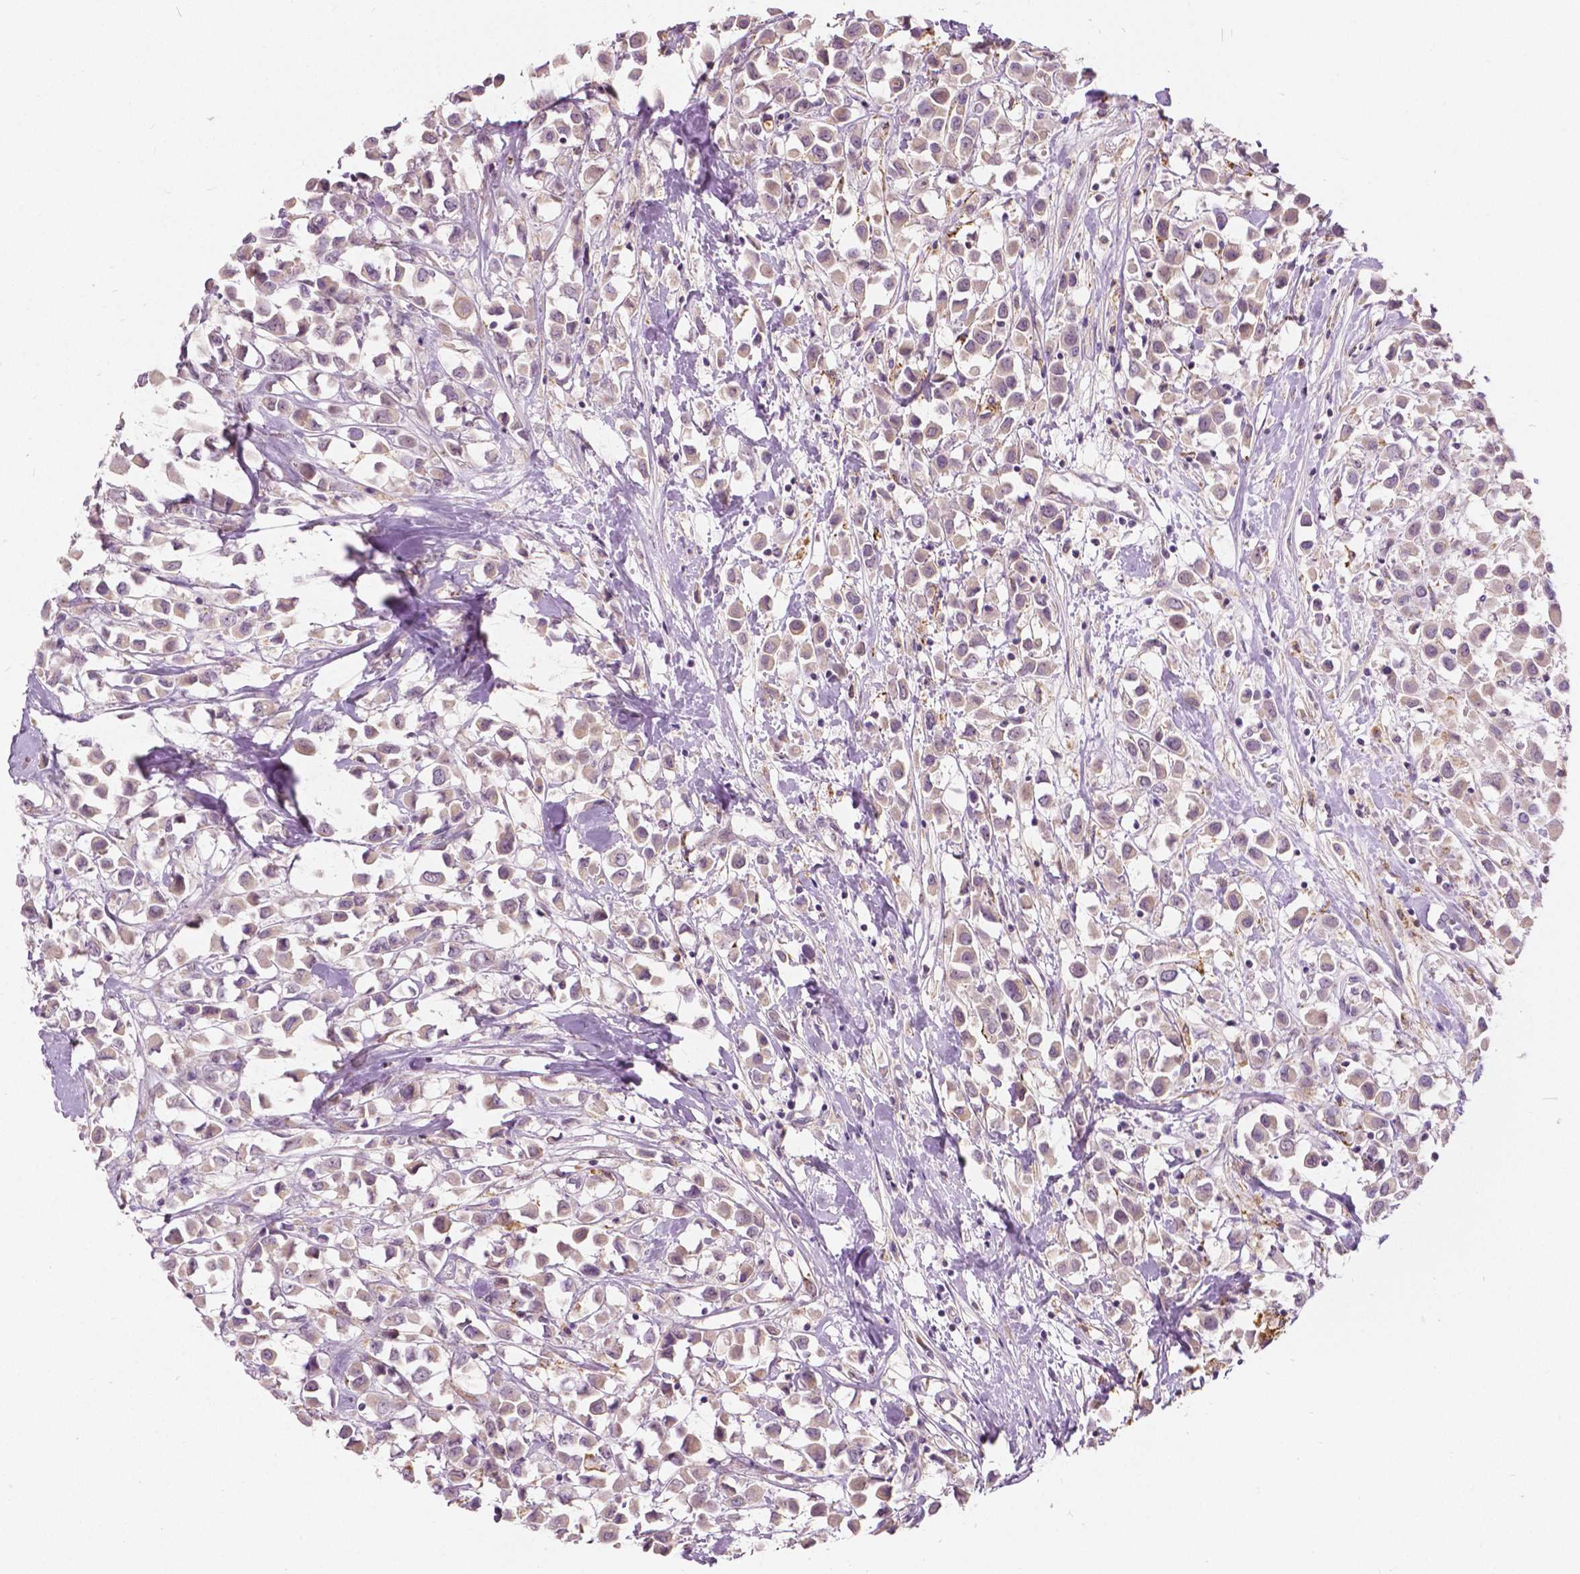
{"staining": {"intensity": "weak", "quantity": "25%-75%", "location": "cytoplasmic/membranous"}, "tissue": "breast cancer", "cell_type": "Tumor cells", "image_type": "cancer", "snomed": [{"axis": "morphology", "description": "Duct carcinoma"}, {"axis": "topography", "description": "Breast"}], "caption": "Breast invasive ductal carcinoma stained with IHC displays weak cytoplasmic/membranous positivity in approximately 25%-75% of tumor cells.", "gene": "DLX6", "patient": {"sex": "female", "age": 61}}